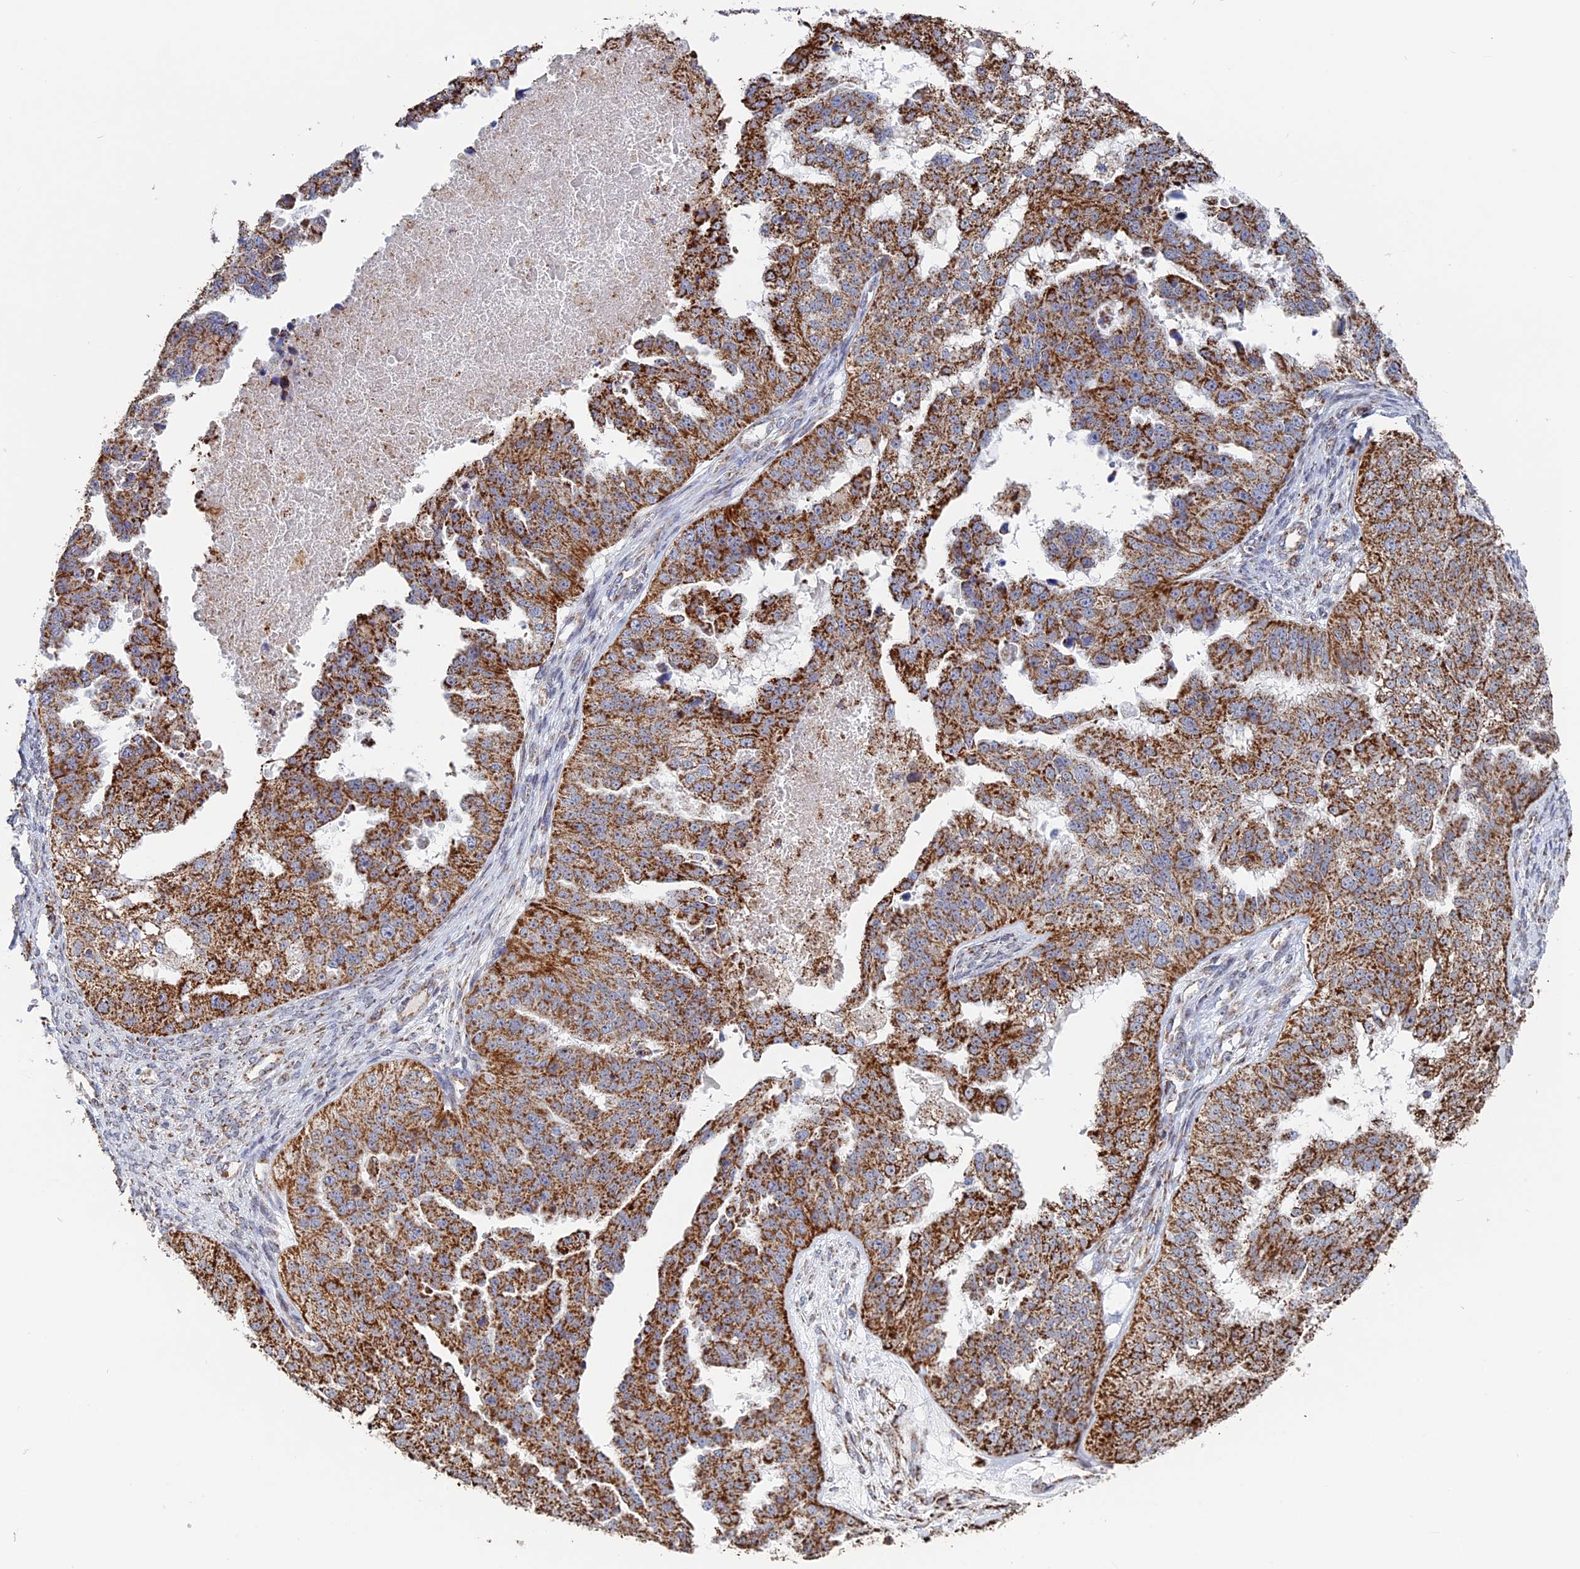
{"staining": {"intensity": "strong", "quantity": ">75%", "location": "cytoplasmic/membranous"}, "tissue": "ovarian cancer", "cell_type": "Tumor cells", "image_type": "cancer", "snomed": [{"axis": "morphology", "description": "Cystadenocarcinoma, serous, NOS"}, {"axis": "topography", "description": "Ovary"}], "caption": "Immunohistochemical staining of ovarian cancer demonstrates high levels of strong cytoplasmic/membranous protein expression in approximately >75% of tumor cells.", "gene": "SEC24D", "patient": {"sex": "female", "age": 58}}